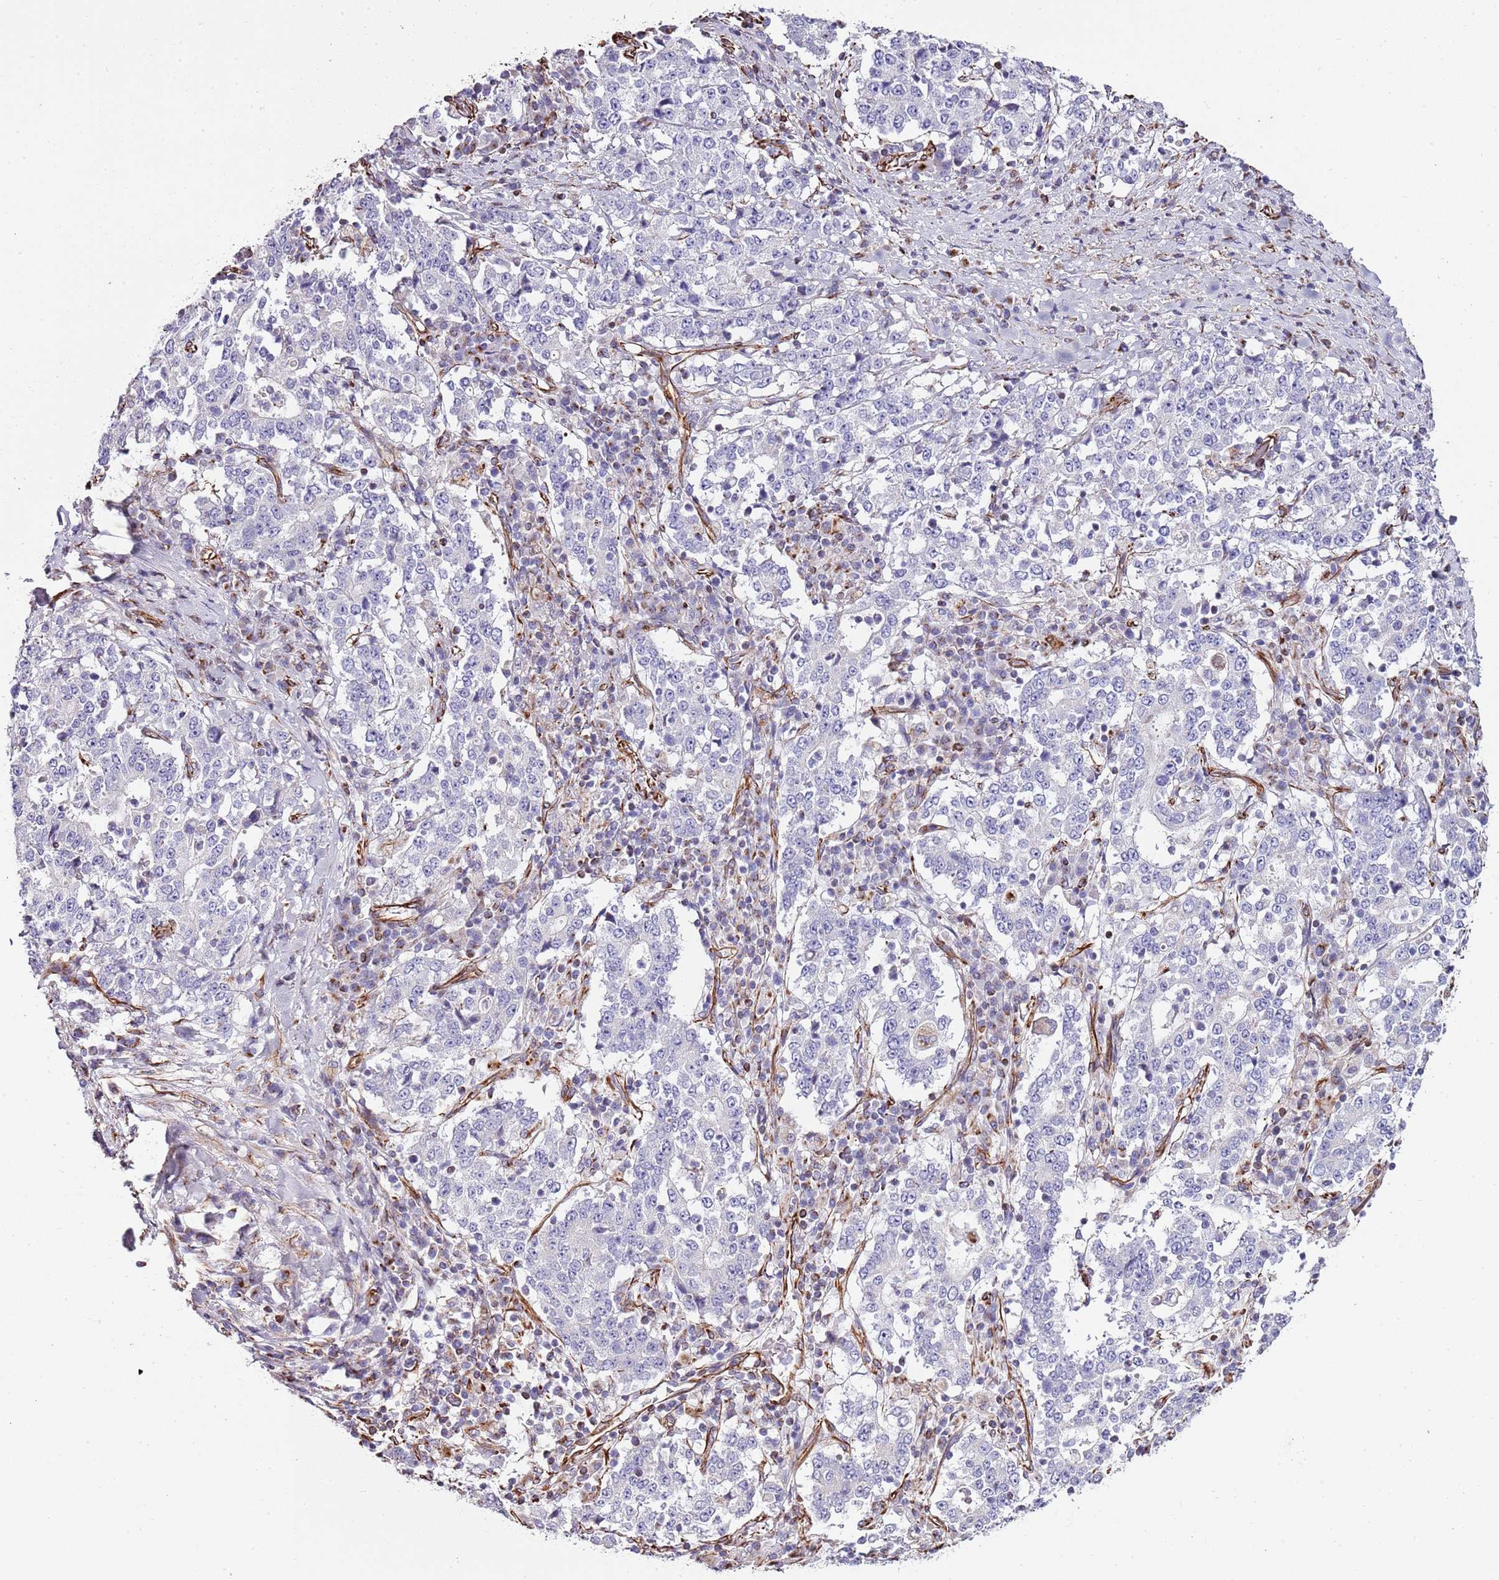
{"staining": {"intensity": "negative", "quantity": "none", "location": "none"}, "tissue": "stomach cancer", "cell_type": "Tumor cells", "image_type": "cancer", "snomed": [{"axis": "morphology", "description": "Adenocarcinoma, NOS"}, {"axis": "topography", "description": "Stomach"}], "caption": "Stomach adenocarcinoma was stained to show a protein in brown. There is no significant positivity in tumor cells.", "gene": "ZNF786", "patient": {"sex": "male", "age": 59}}